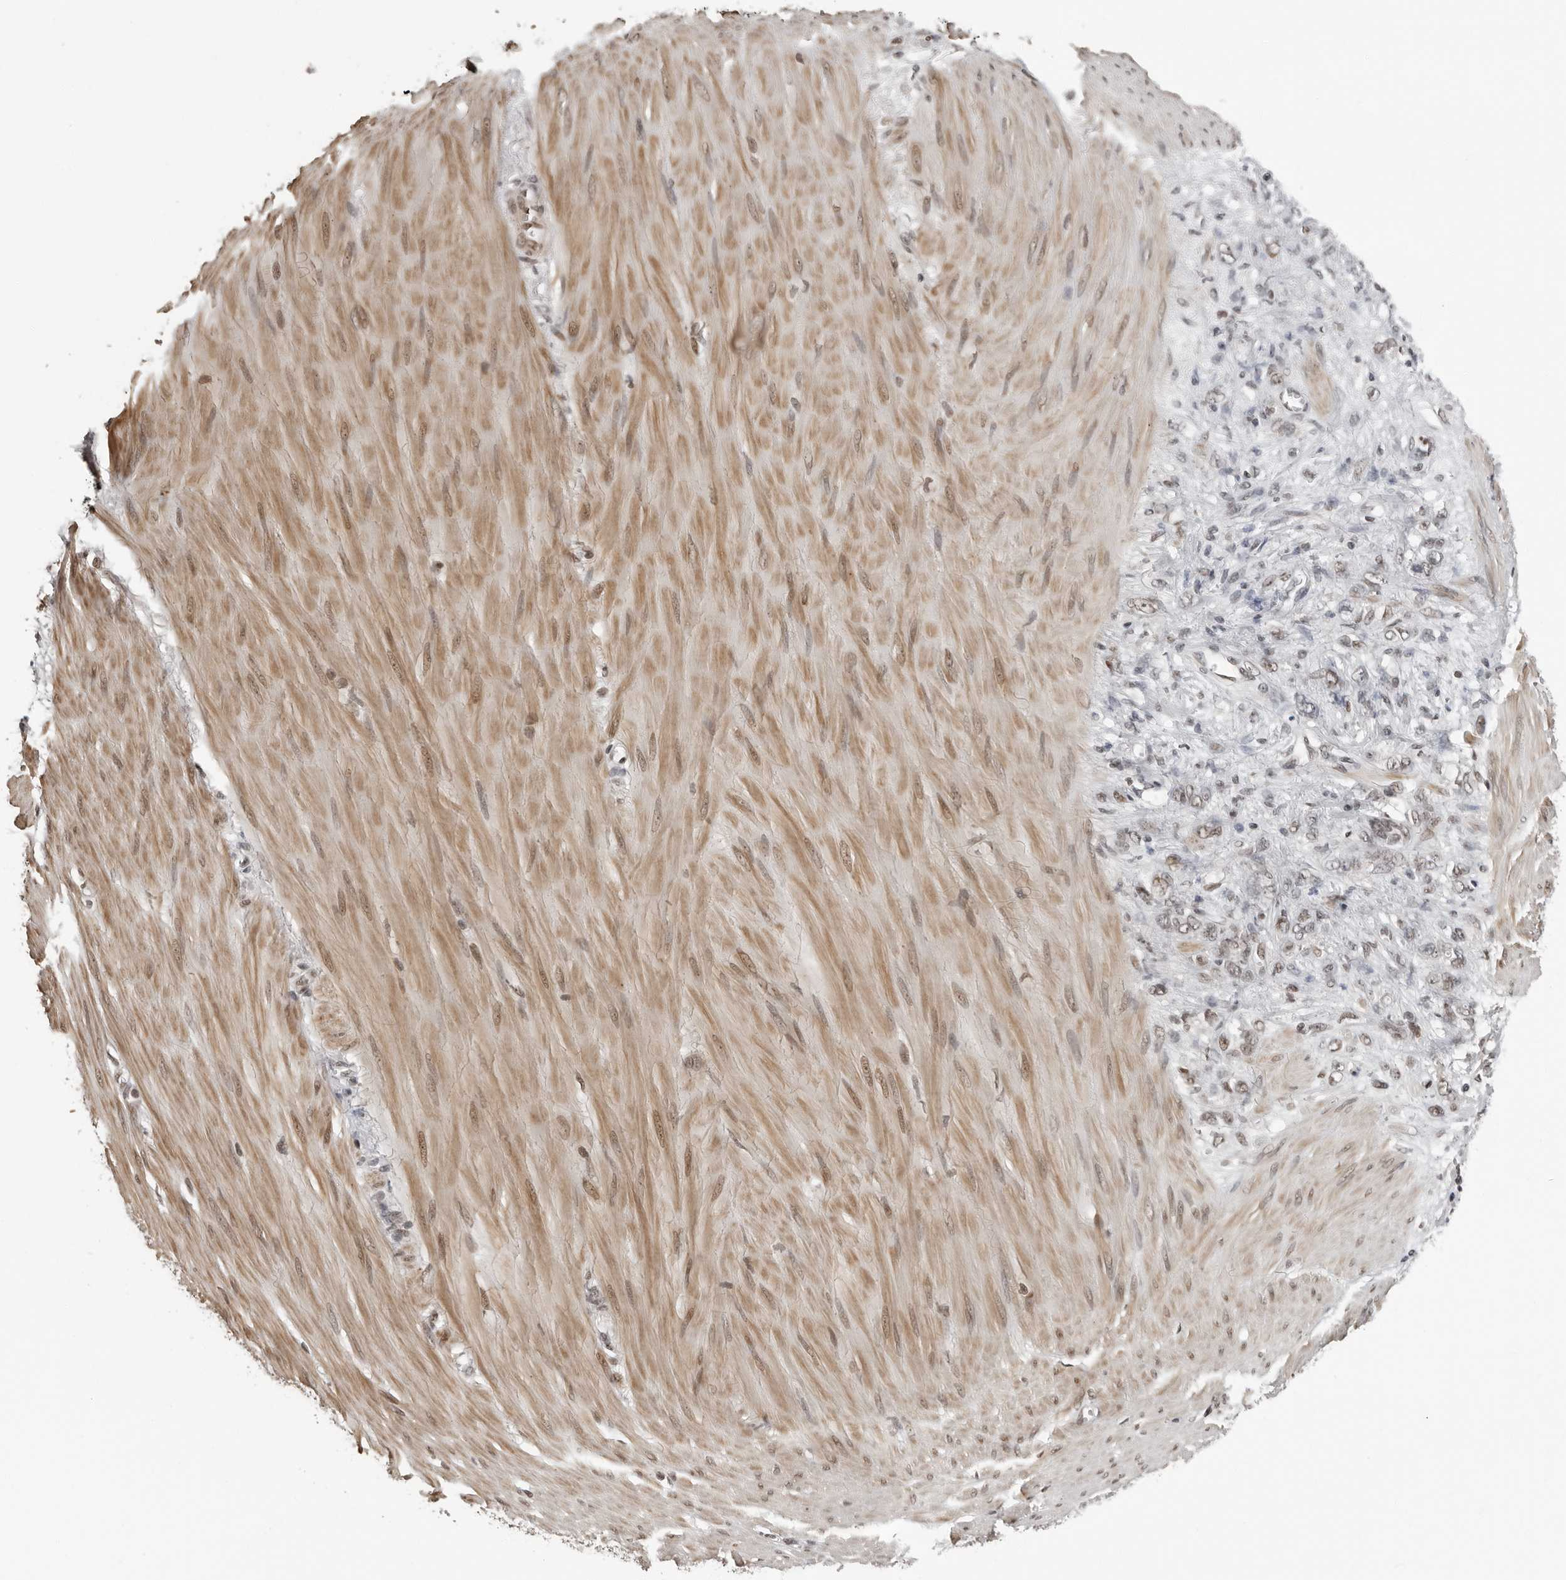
{"staining": {"intensity": "weak", "quantity": ">75%", "location": "nuclear"}, "tissue": "stomach cancer", "cell_type": "Tumor cells", "image_type": "cancer", "snomed": [{"axis": "morphology", "description": "Adenocarcinoma, NOS"}, {"axis": "topography", "description": "Stomach"}], "caption": "Stomach cancer (adenocarcinoma) stained with a brown dye demonstrates weak nuclear positive staining in approximately >75% of tumor cells.", "gene": "ORC1", "patient": {"sex": "female", "age": 76}}